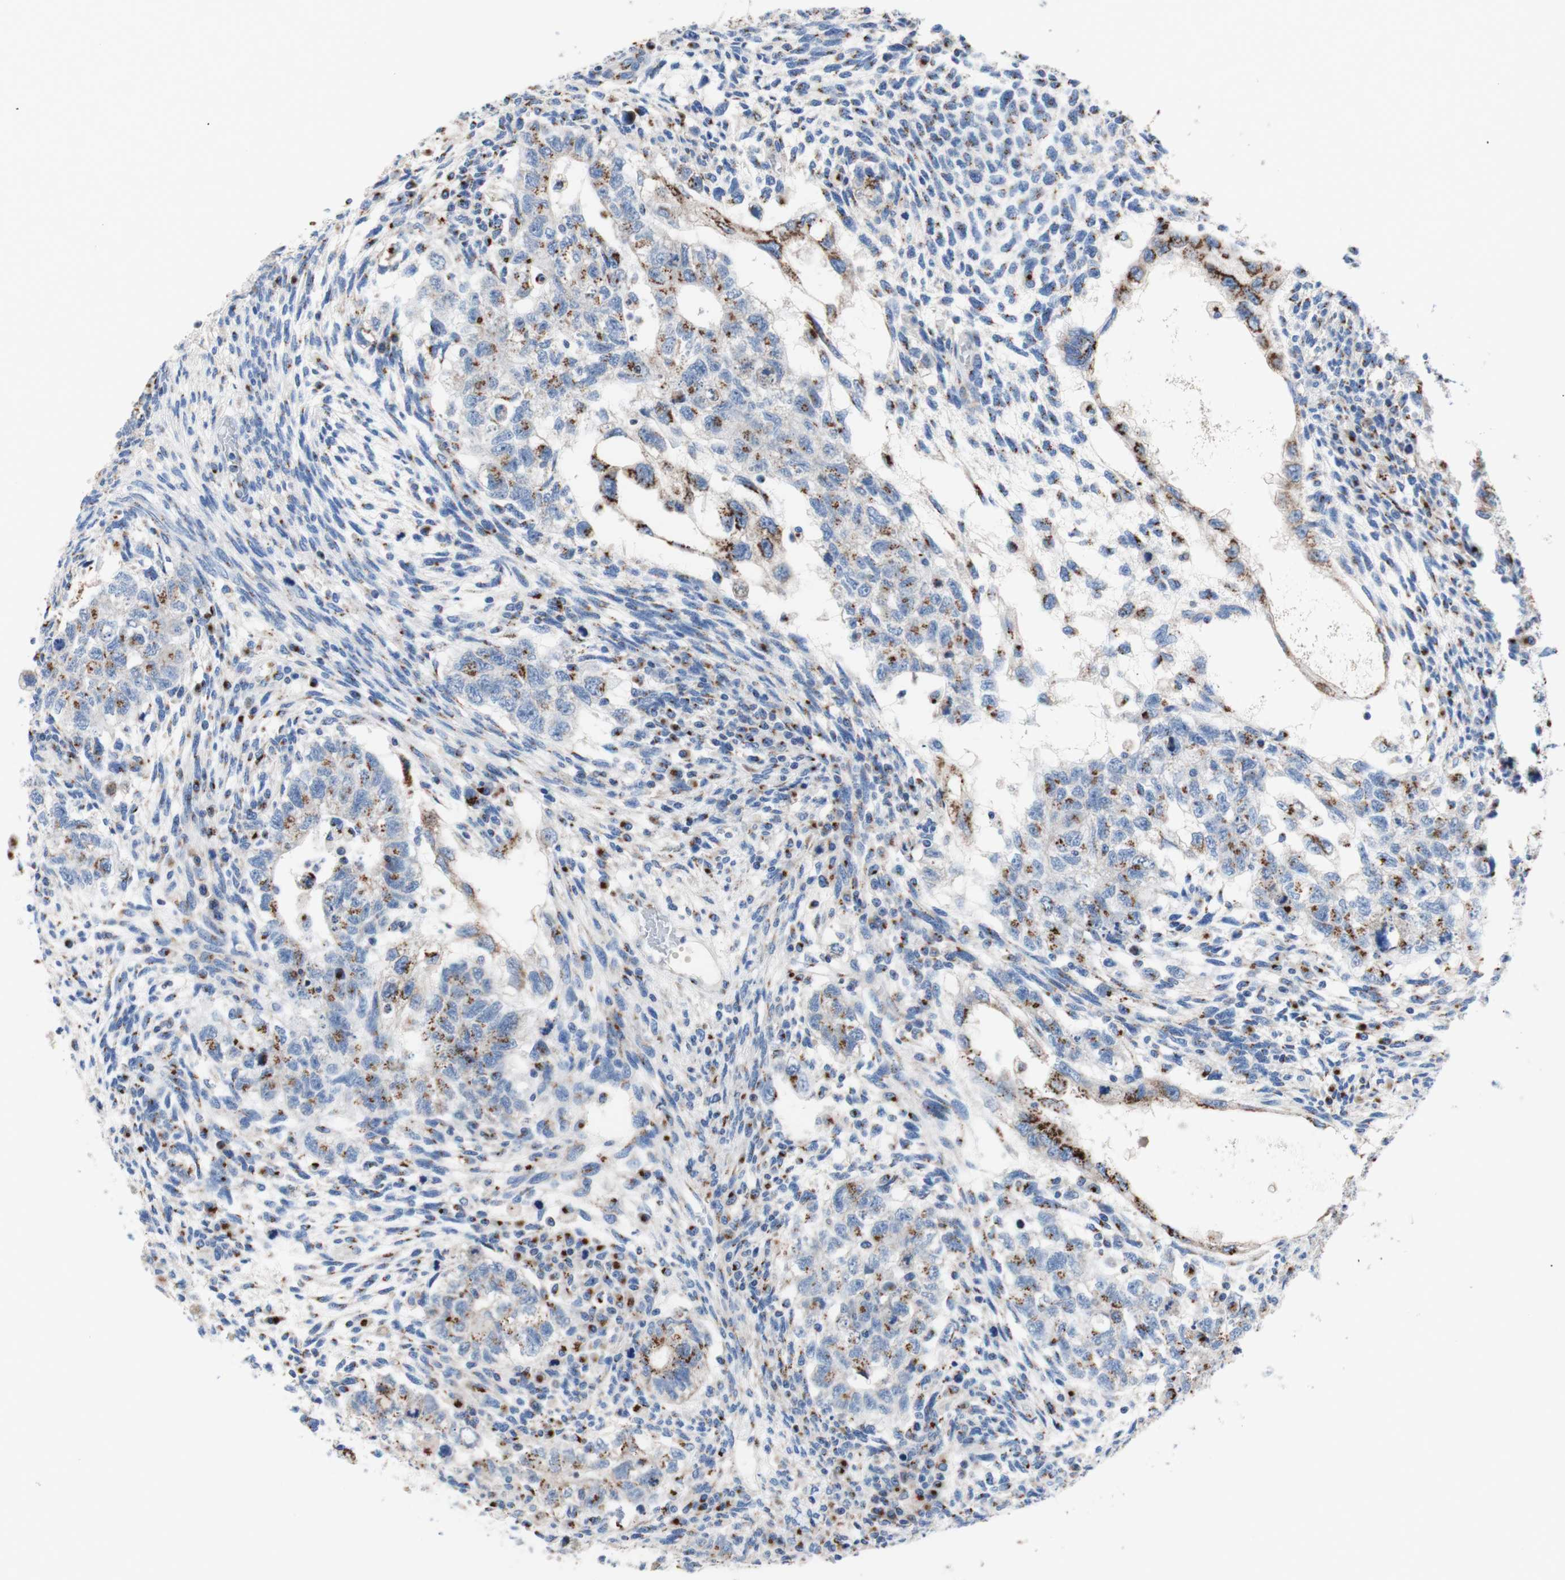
{"staining": {"intensity": "moderate", "quantity": "25%-75%", "location": "cytoplasmic/membranous"}, "tissue": "testis cancer", "cell_type": "Tumor cells", "image_type": "cancer", "snomed": [{"axis": "morphology", "description": "Normal tissue, NOS"}, {"axis": "morphology", "description": "Carcinoma, Embryonal, NOS"}, {"axis": "topography", "description": "Testis"}], "caption": "A histopathology image of human testis cancer (embryonal carcinoma) stained for a protein demonstrates moderate cytoplasmic/membranous brown staining in tumor cells.", "gene": "GALNT2", "patient": {"sex": "male", "age": 36}}